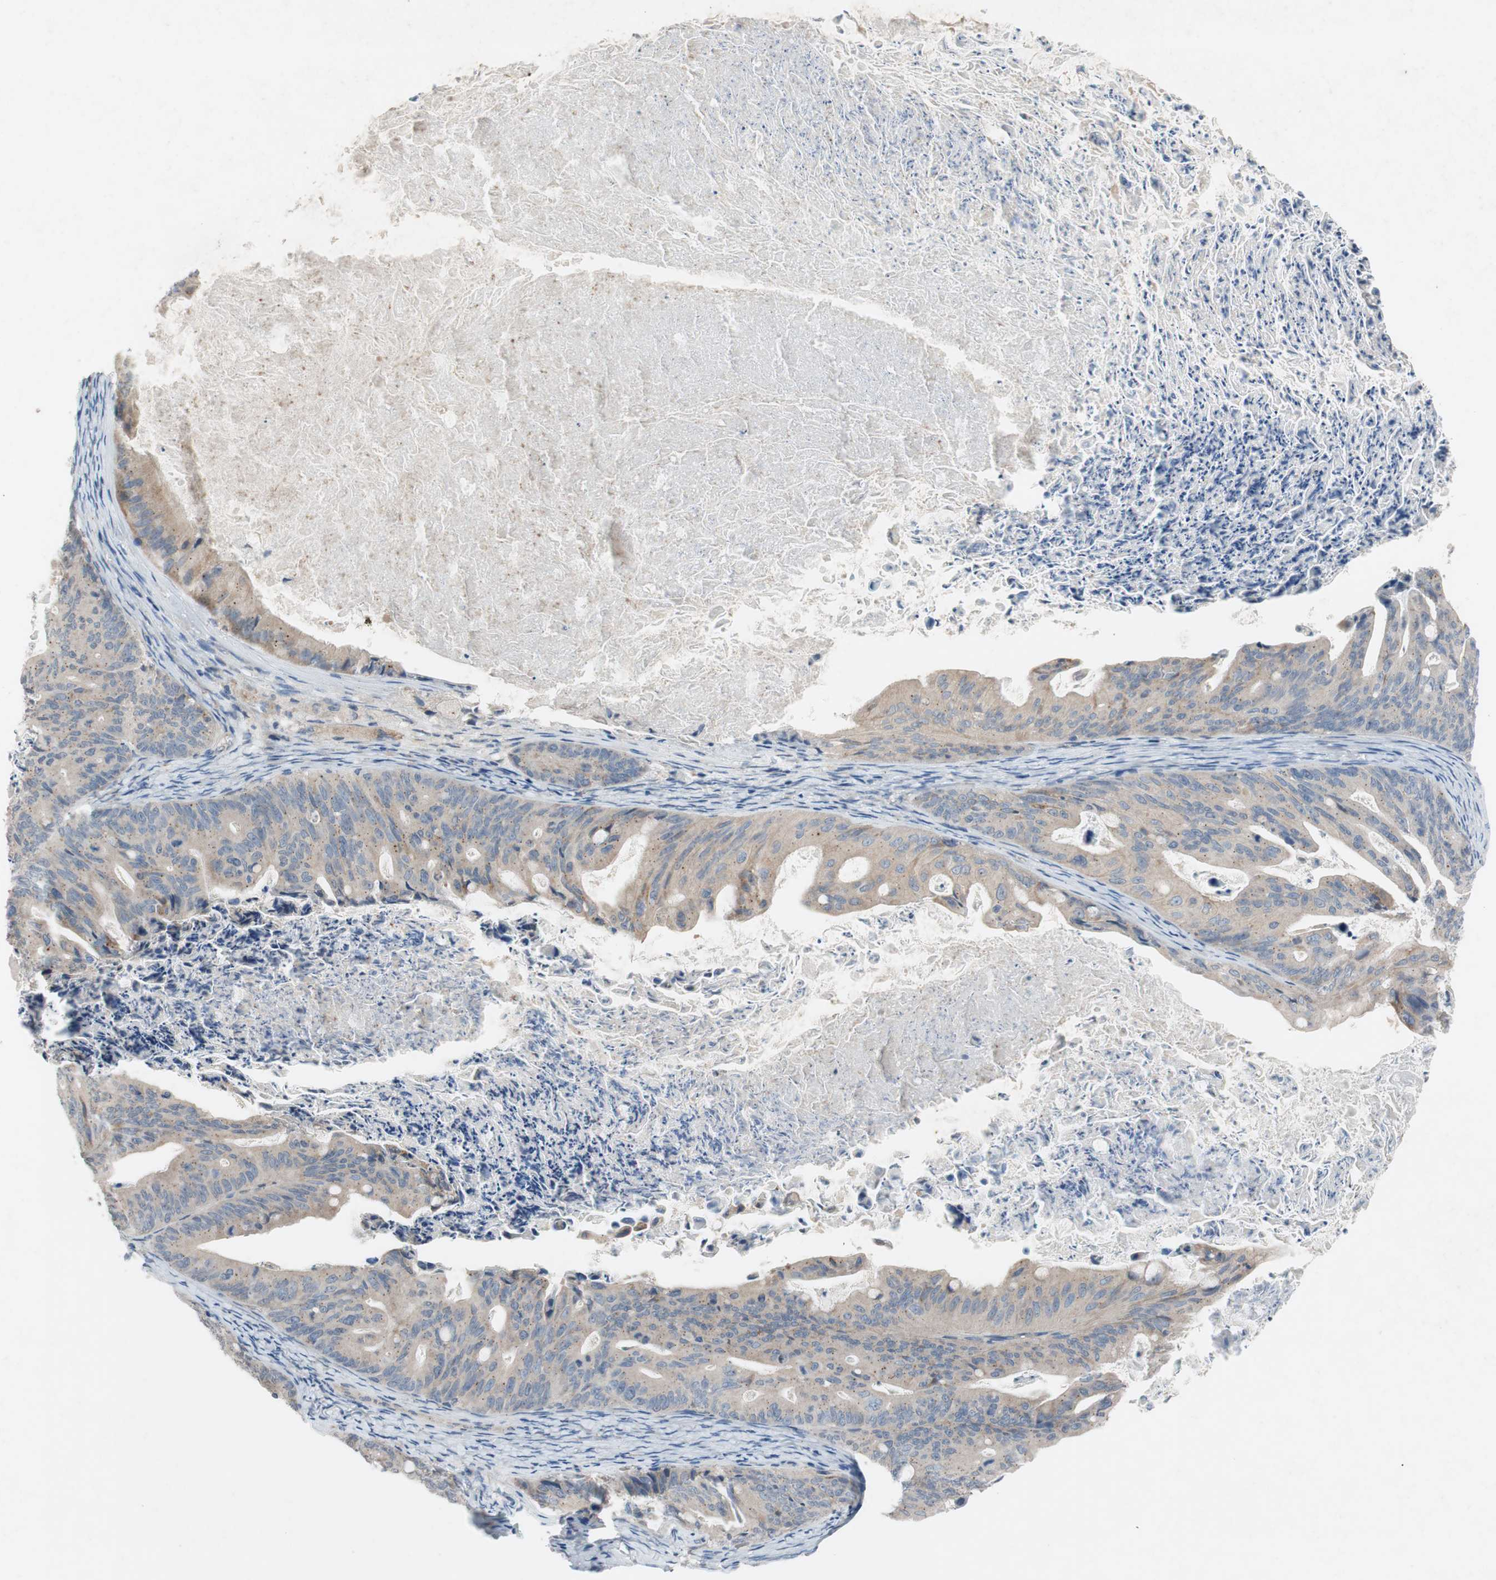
{"staining": {"intensity": "weak", "quantity": ">75%", "location": "cytoplasmic/membranous"}, "tissue": "ovarian cancer", "cell_type": "Tumor cells", "image_type": "cancer", "snomed": [{"axis": "morphology", "description": "Cystadenocarcinoma, mucinous, NOS"}, {"axis": "topography", "description": "Ovary"}], "caption": "DAB immunohistochemical staining of ovarian cancer (mucinous cystadenocarcinoma) demonstrates weak cytoplasmic/membranous protein expression in about >75% of tumor cells.", "gene": "ADD2", "patient": {"sex": "female", "age": 37}}